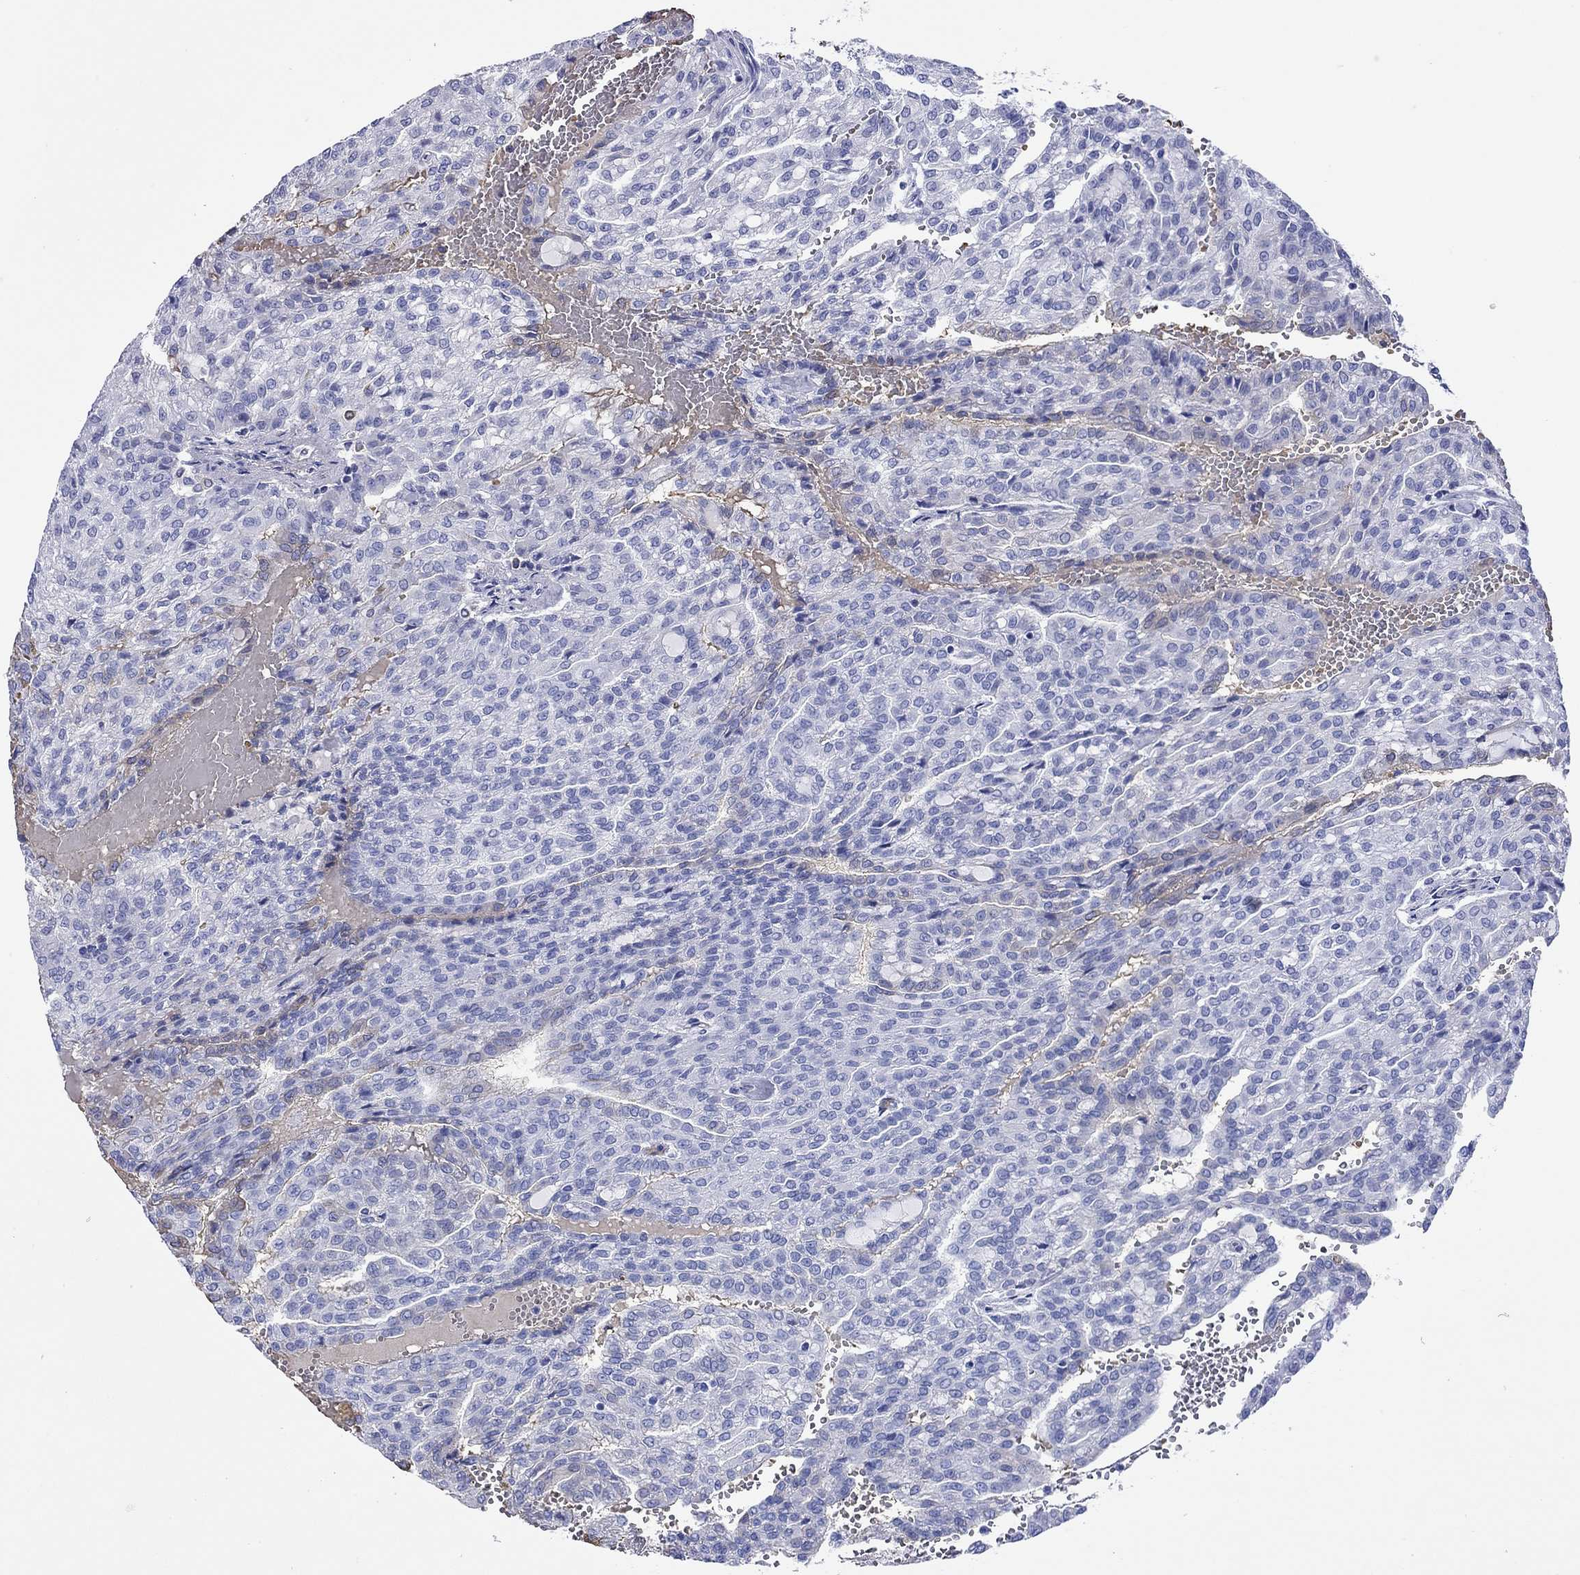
{"staining": {"intensity": "negative", "quantity": "none", "location": "none"}, "tissue": "renal cancer", "cell_type": "Tumor cells", "image_type": "cancer", "snomed": [{"axis": "morphology", "description": "Adenocarcinoma, NOS"}, {"axis": "topography", "description": "Kidney"}], "caption": "Immunohistochemistry (IHC) photomicrograph of human renal adenocarcinoma stained for a protein (brown), which displays no positivity in tumor cells.", "gene": "PTPRN", "patient": {"sex": "male", "age": 63}}